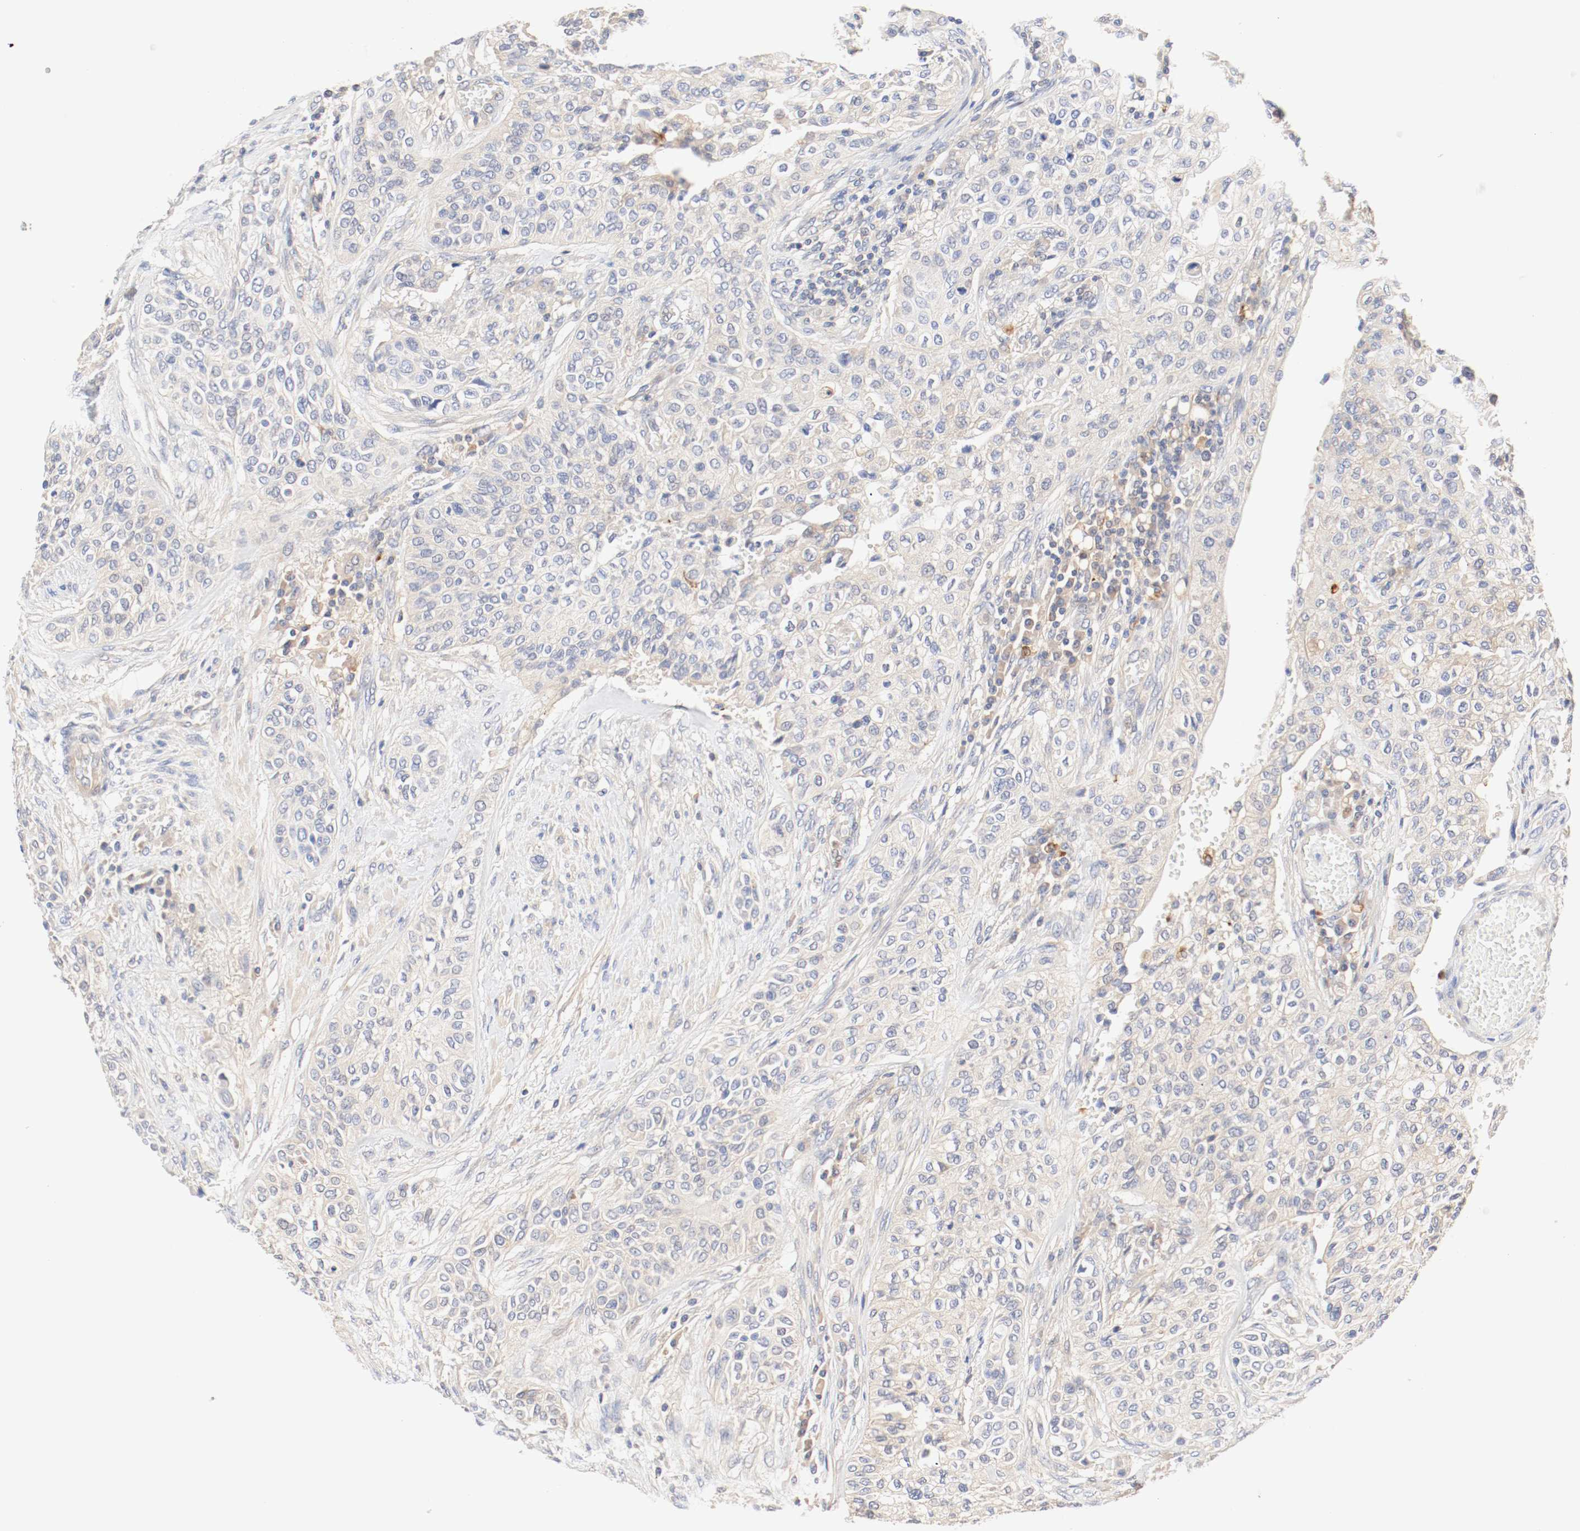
{"staining": {"intensity": "weak", "quantity": "<25%", "location": "cytoplasmic/membranous"}, "tissue": "urothelial cancer", "cell_type": "Tumor cells", "image_type": "cancer", "snomed": [{"axis": "morphology", "description": "Urothelial carcinoma, High grade"}, {"axis": "topography", "description": "Urinary bladder"}], "caption": "This is an immunohistochemistry (IHC) image of human urothelial carcinoma (high-grade). There is no expression in tumor cells.", "gene": "GIT1", "patient": {"sex": "male", "age": 74}}